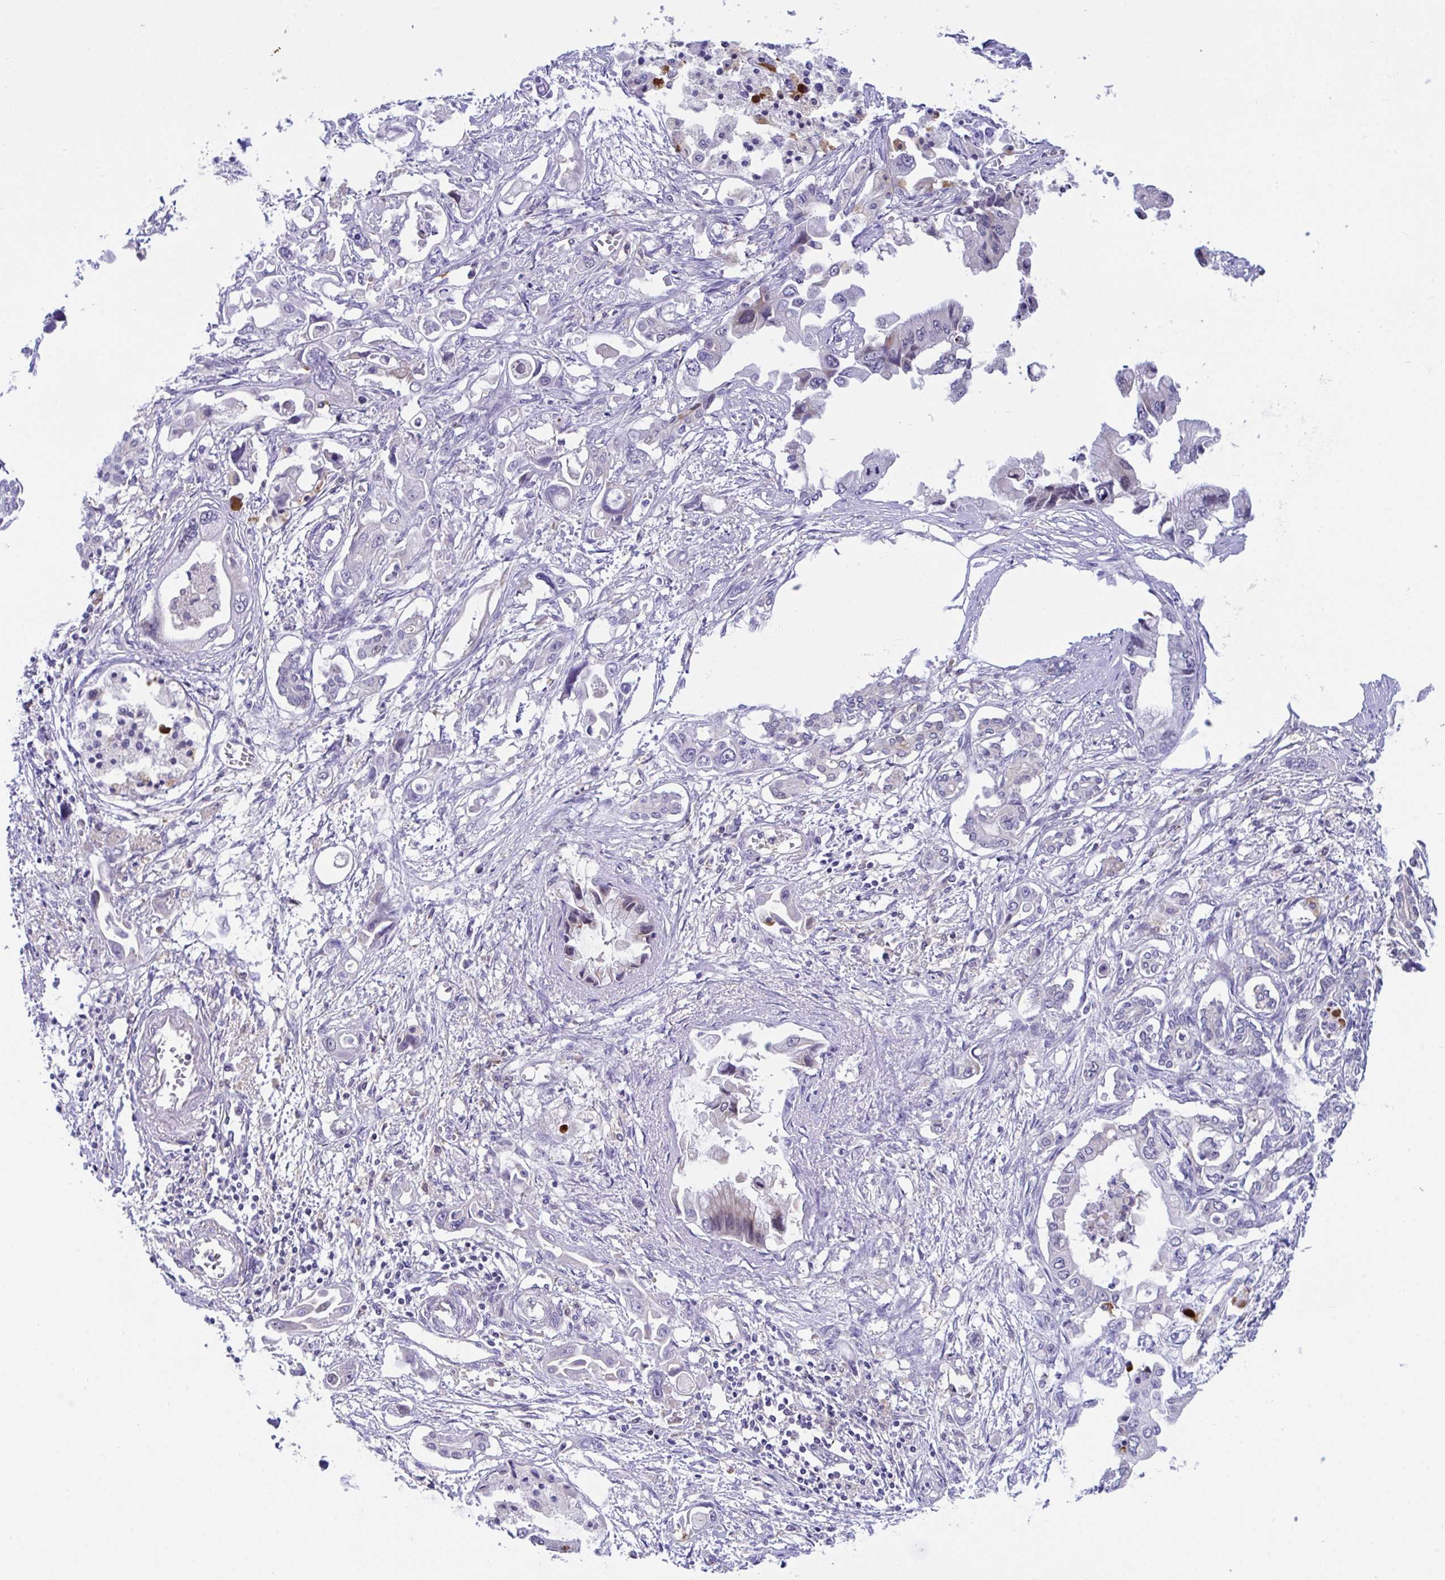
{"staining": {"intensity": "weak", "quantity": "<25%", "location": "nuclear"}, "tissue": "pancreatic cancer", "cell_type": "Tumor cells", "image_type": "cancer", "snomed": [{"axis": "morphology", "description": "Adenocarcinoma, NOS"}, {"axis": "topography", "description": "Pancreas"}], "caption": "IHC photomicrograph of neoplastic tissue: pancreatic adenocarcinoma stained with DAB exhibits no significant protein staining in tumor cells.", "gene": "CENPQ", "patient": {"sex": "male", "age": 84}}